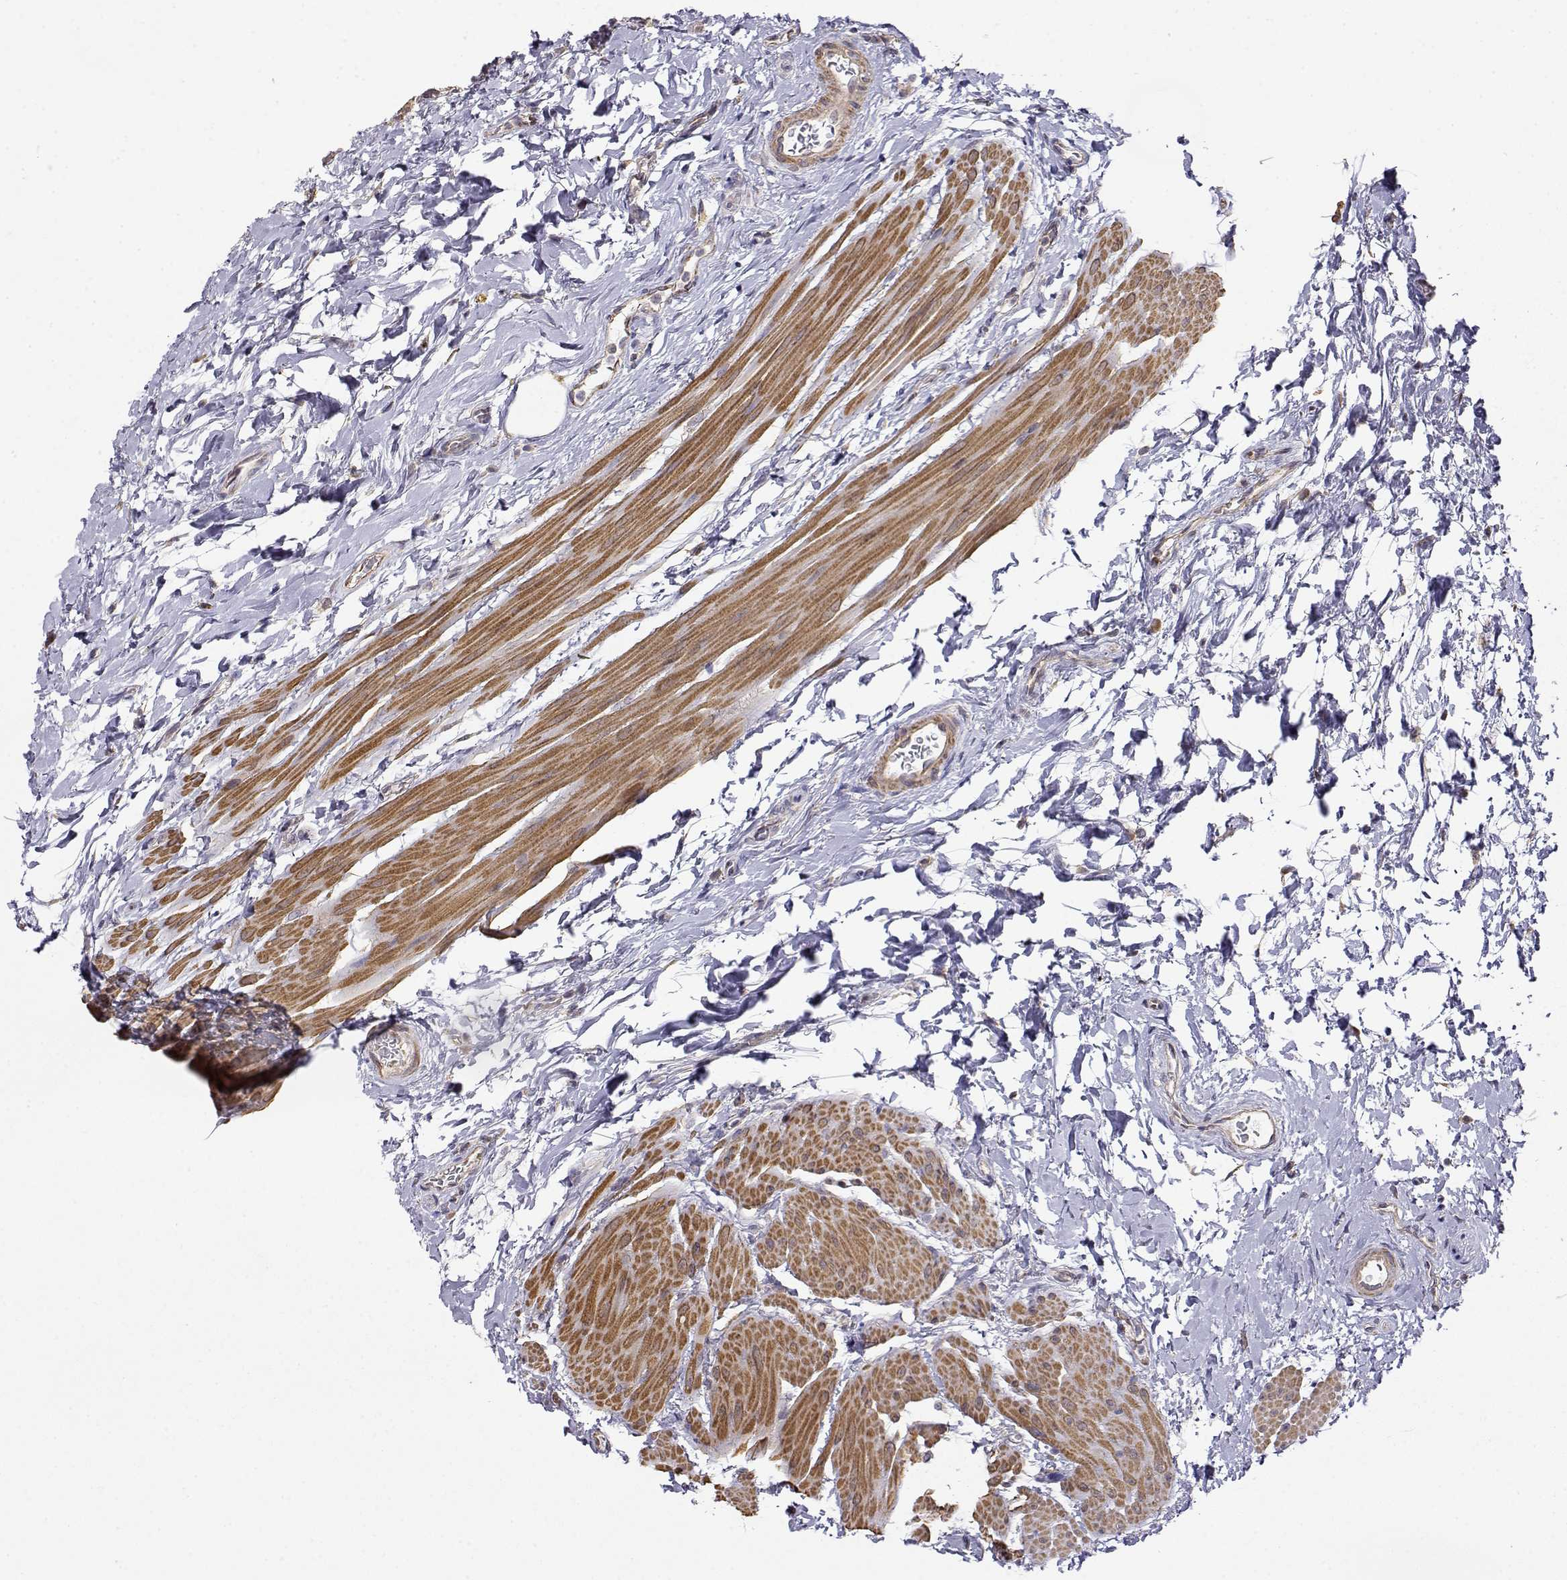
{"staining": {"intensity": "moderate", "quantity": ">75%", "location": "cytoplasmic/membranous"}, "tissue": "urinary bladder", "cell_type": "Urothelial cells", "image_type": "normal", "snomed": [{"axis": "morphology", "description": "Normal tissue, NOS"}, {"axis": "topography", "description": "Urinary bladder"}], "caption": "High-magnification brightfield microscopy of normal urinary bladder stained with DAB (3,3'-diaminobenzidine) (brown) and counterstained with hematoxylin (blue). urothelial cells exhibit moderate cytoplasmic/membranous positivity is present in approximately>75% of cells.", "gene": "PAIP1", "patient": {"sex": "male", "age": 69}}